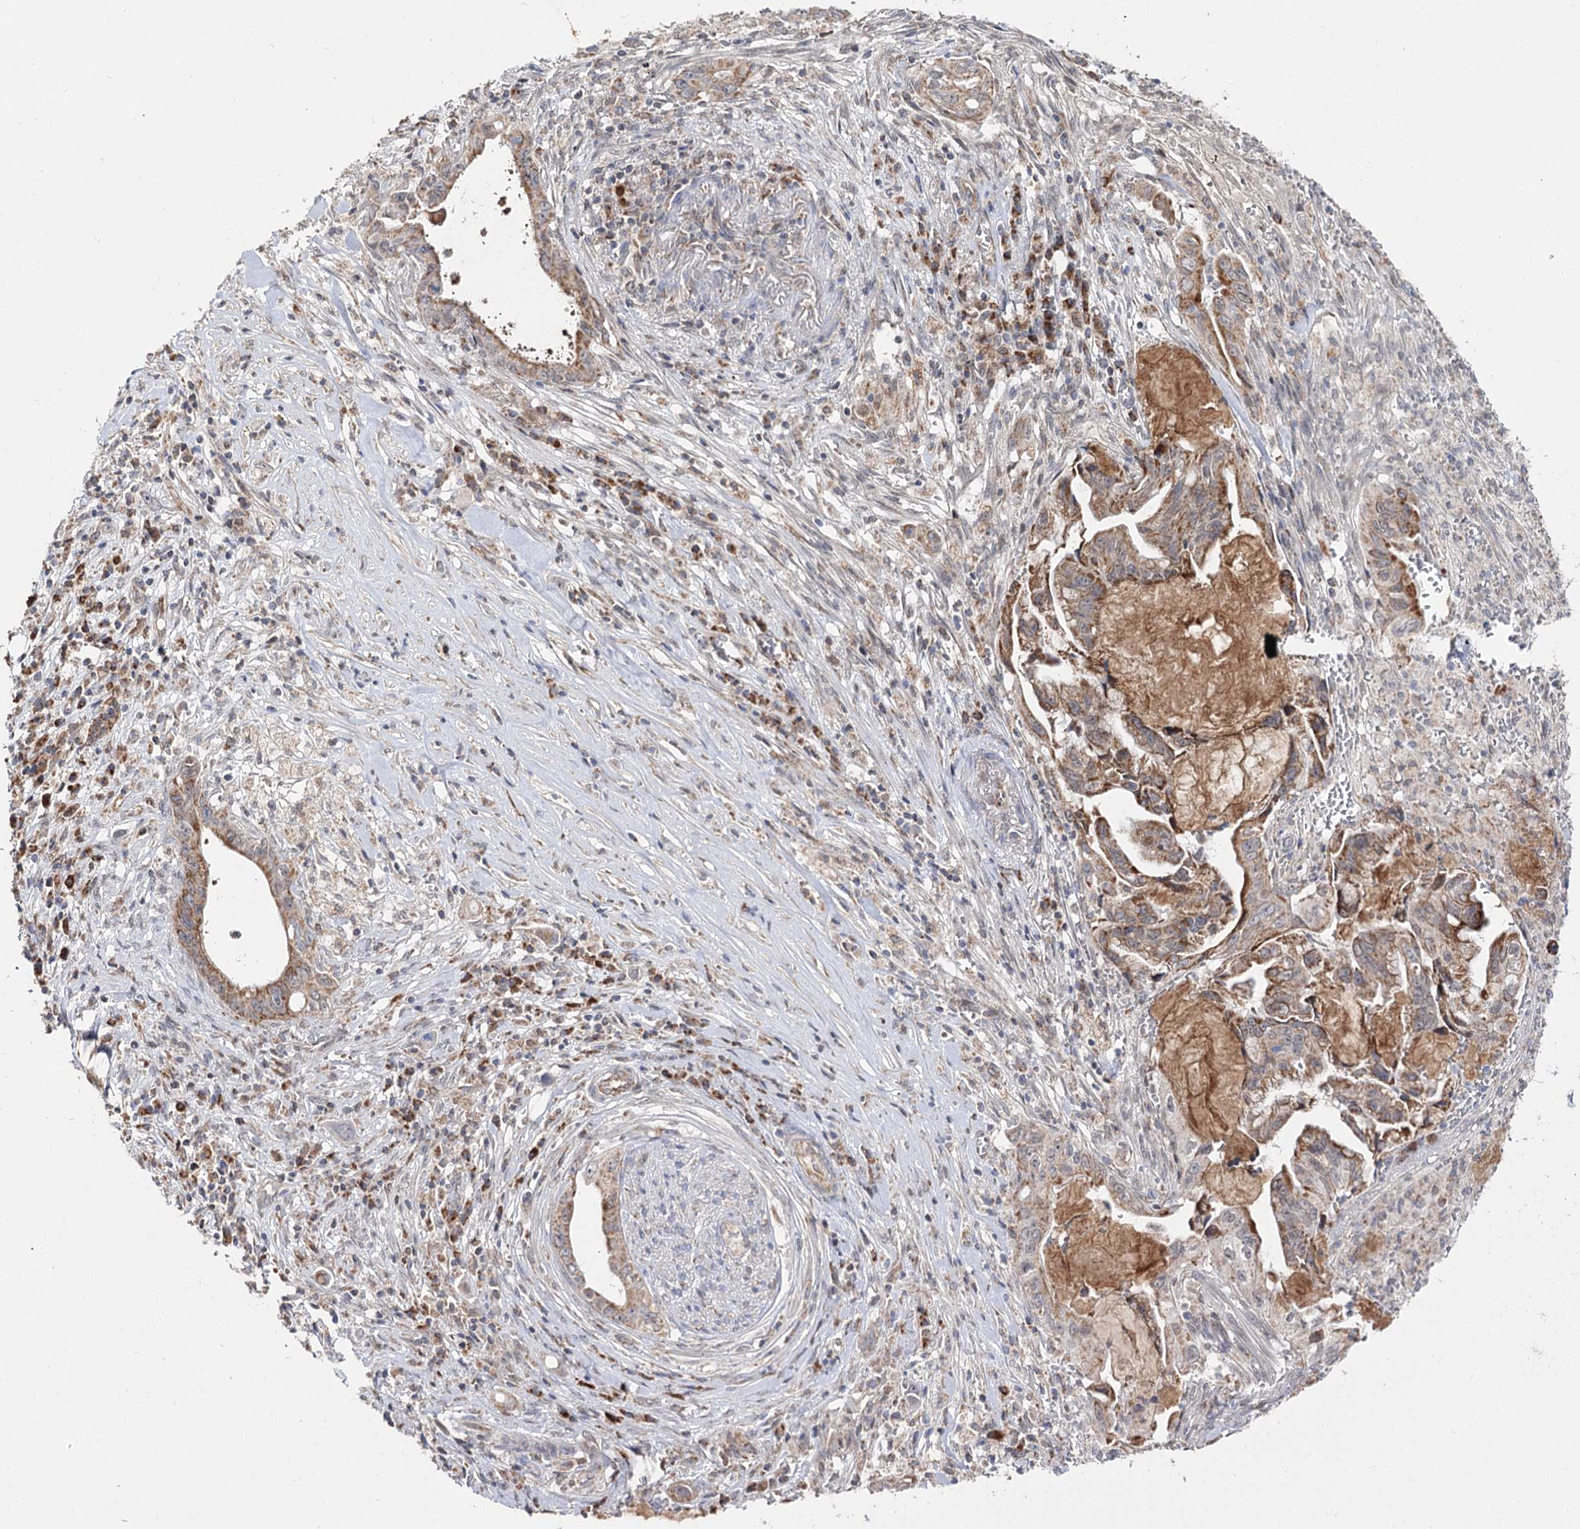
{"staining": {"intensity": "moderate", "quantity": ">75%", "location": "cytoplasmic/membranous"}, "tissue": "pancreatic cancer", "cell_type": "Tumor cells", "image_type": "cancer", "snomed": [{"axis": "morphology", "description": "Adenocarcinoma, NOS"}, {"axis": "topography", "description": "Pancreas"}], "caption": "Immunohistochemical staining of pancreatic adenocarcinoma reveals medium levels of moderate cytoplasmic/membranous positivity in about >75% of tumor cells.", "gene": "CBR4", "patient": {"sex": "female", "age": 73}}